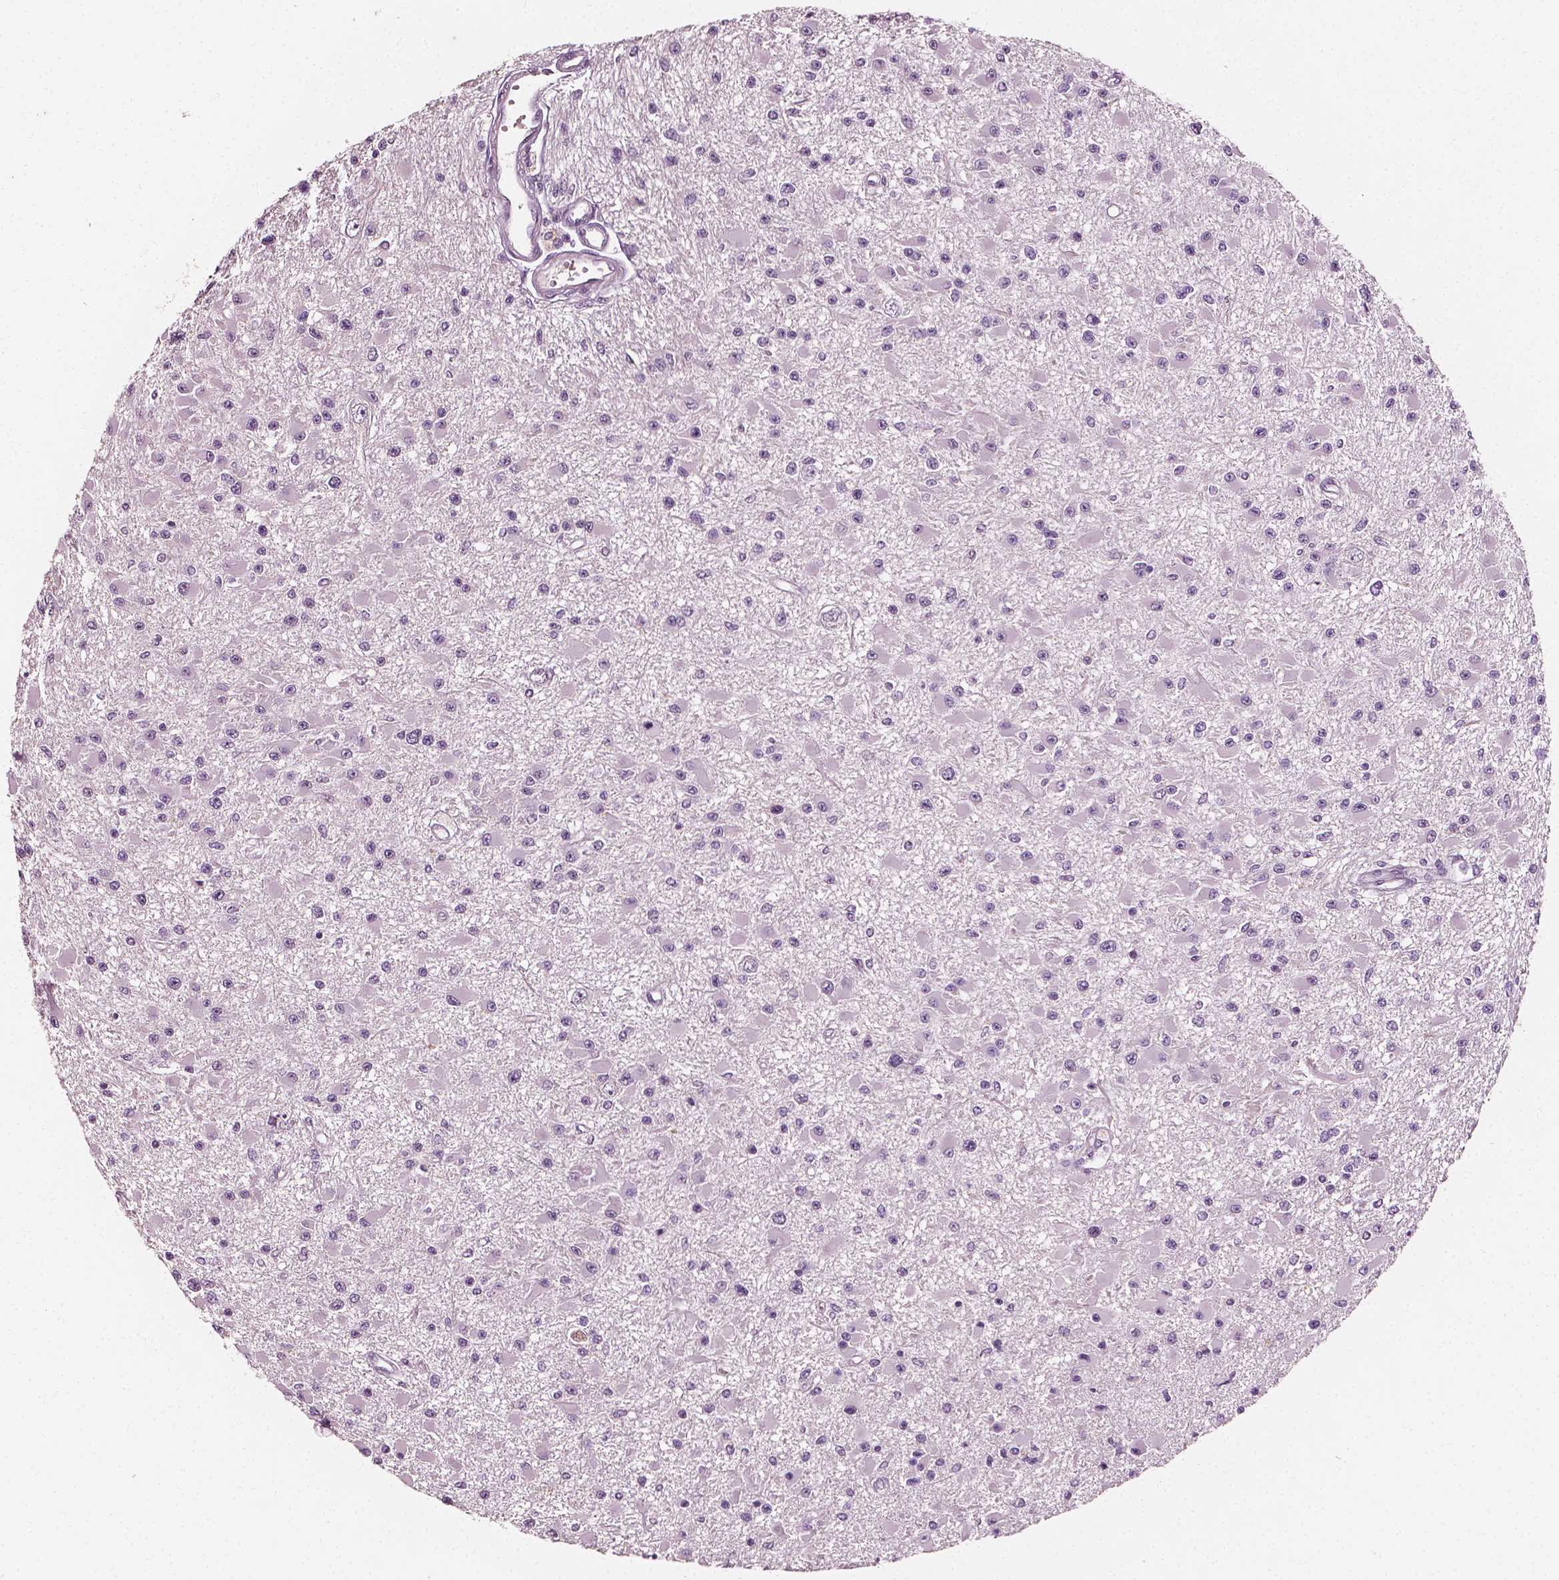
{"staining": {"intensity": "negative", "quantity": "none", "location": "none"}, "tissue": "glioma", "cell_type": "Tumor cells", "image_type": "cancer", "snomed": [{"axis": "morphology", "description": "Glioma, malignant, High grade"}, {"axis": "topography", "description": "Brain"}], "caption": "Malignant glioma (high-grade) was stained to show a protein in brown. There is no significant staining in tumor cells.", "gene": "PLA2R1", "patient": {"sex": "male", "age": 54}}